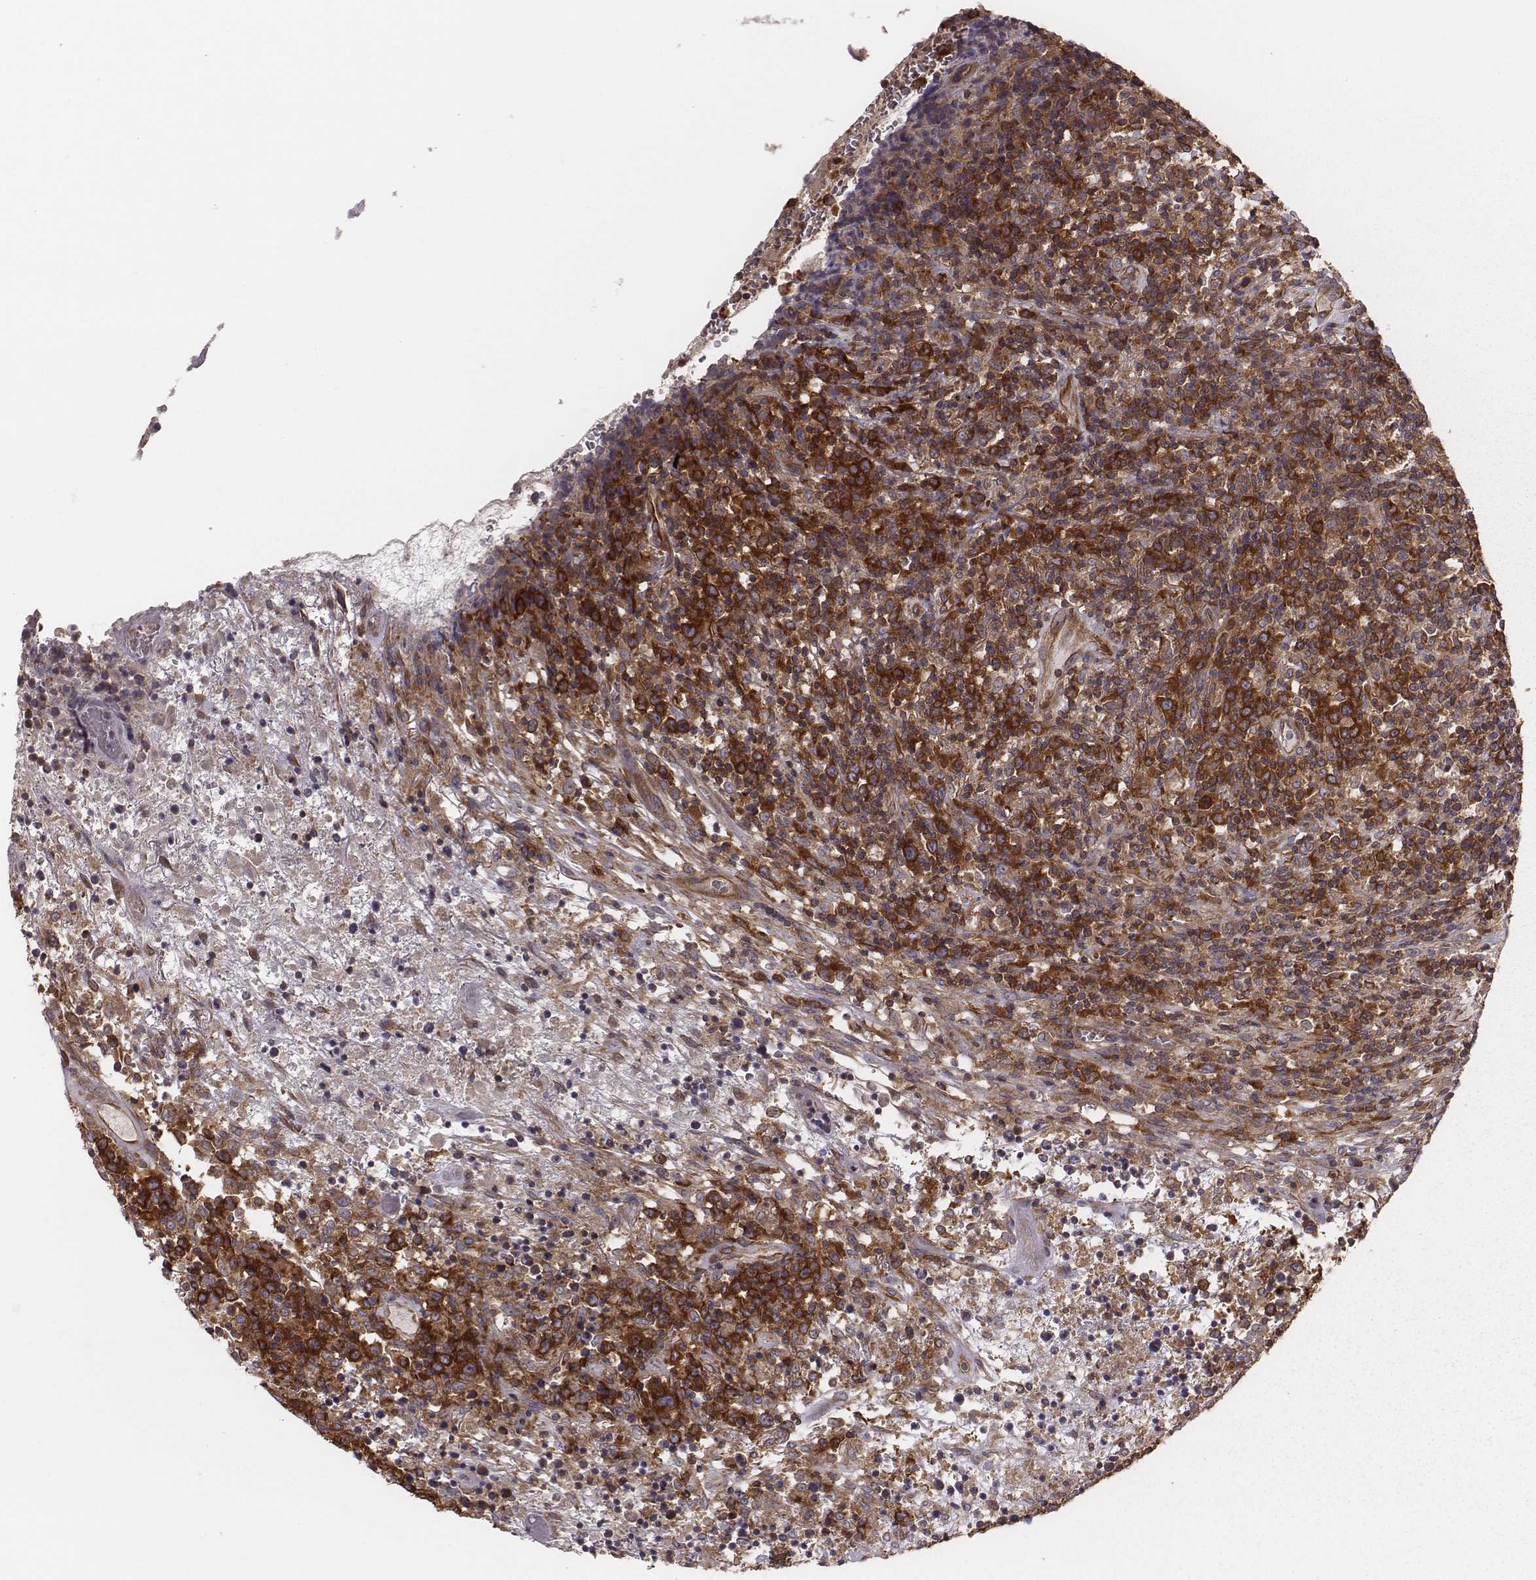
{"staining": {"intensity": "strong", "quantity": ">75%", "location": "cytoplasmic/membranous"}, "tissue": "lymphoma", "cell_type": "Tumor cells", "image_type": "cancer", "snomed": [{"axis": "morphology", "description": "Malignant lymphoma, non-Hodgkin's type, High grade"}, {"axis": "topography", "description": "Lung"}], "caption": "Protein positivity by immunohistochemistry (IHC) displays strong cytoplasmic/membranous expression in approximately >75% of tumor cells in lymphoma.", "gene": "CAD", "patient": {"sex": "male", "age": 79}}